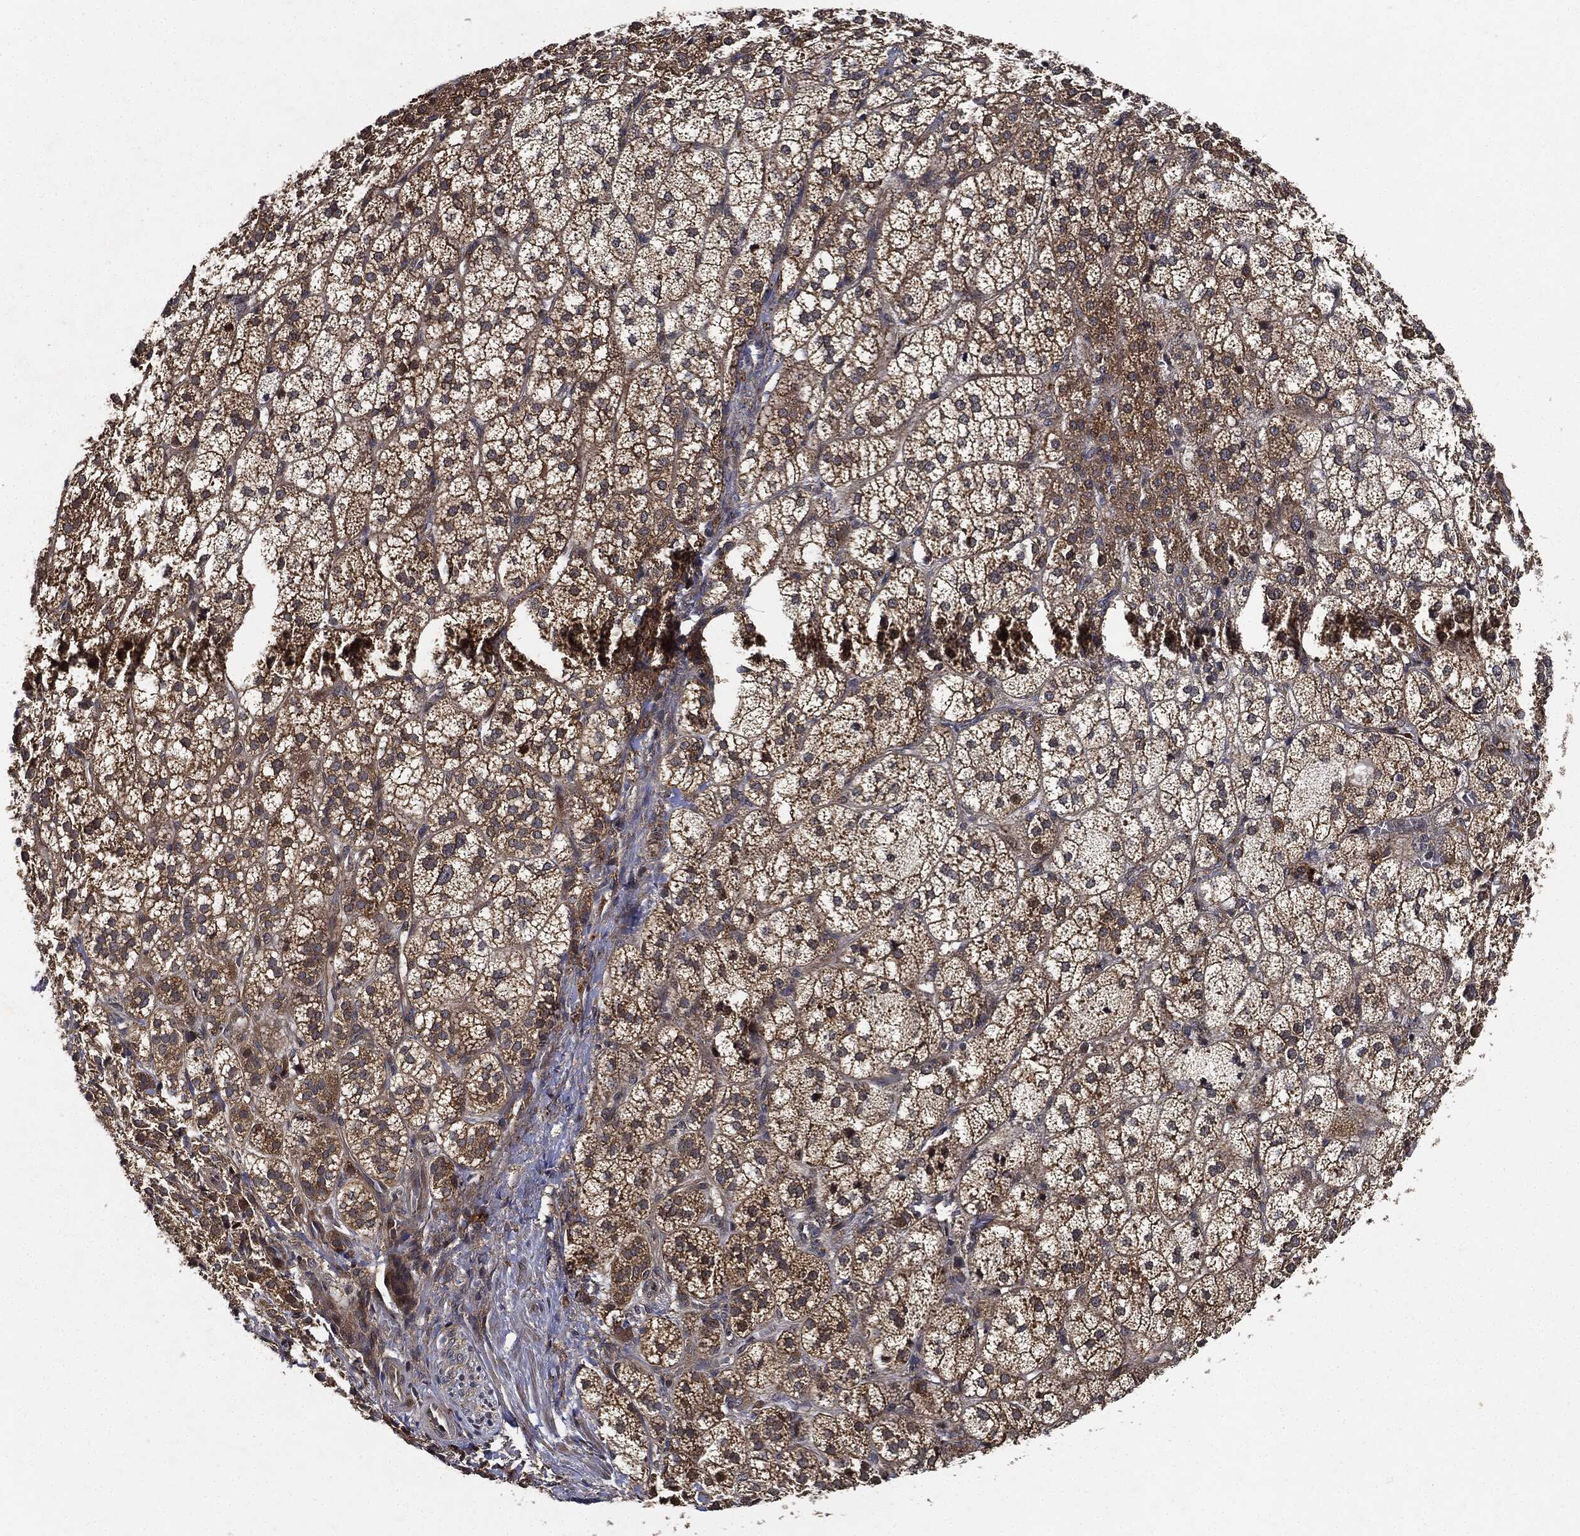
{"staining": {"intensity": "strong", "quantity": "25%-75%", "location": "cytoplasmic/membranous,nuclear"}, "tissue": "adrenal gland", "cell_type": "Glandular cells", "image_type": "normal", "snomed": [{"axis": "morphology", "description": "Normal tissue, NOS"}, {"axis": "topography", "description": "Adrenal gland"}], "caption": "Brown immunohistochemical staining in normal adrenal gland exhibits strong cytoplasmic/membranous,nuclear staining in approximately 25%-75% of glandular cells. (DAB IHC, brown staining for protein, blue staining for nuclei).", "gene": "MLST8", "patient": {"sex": "female", "age": 60}}